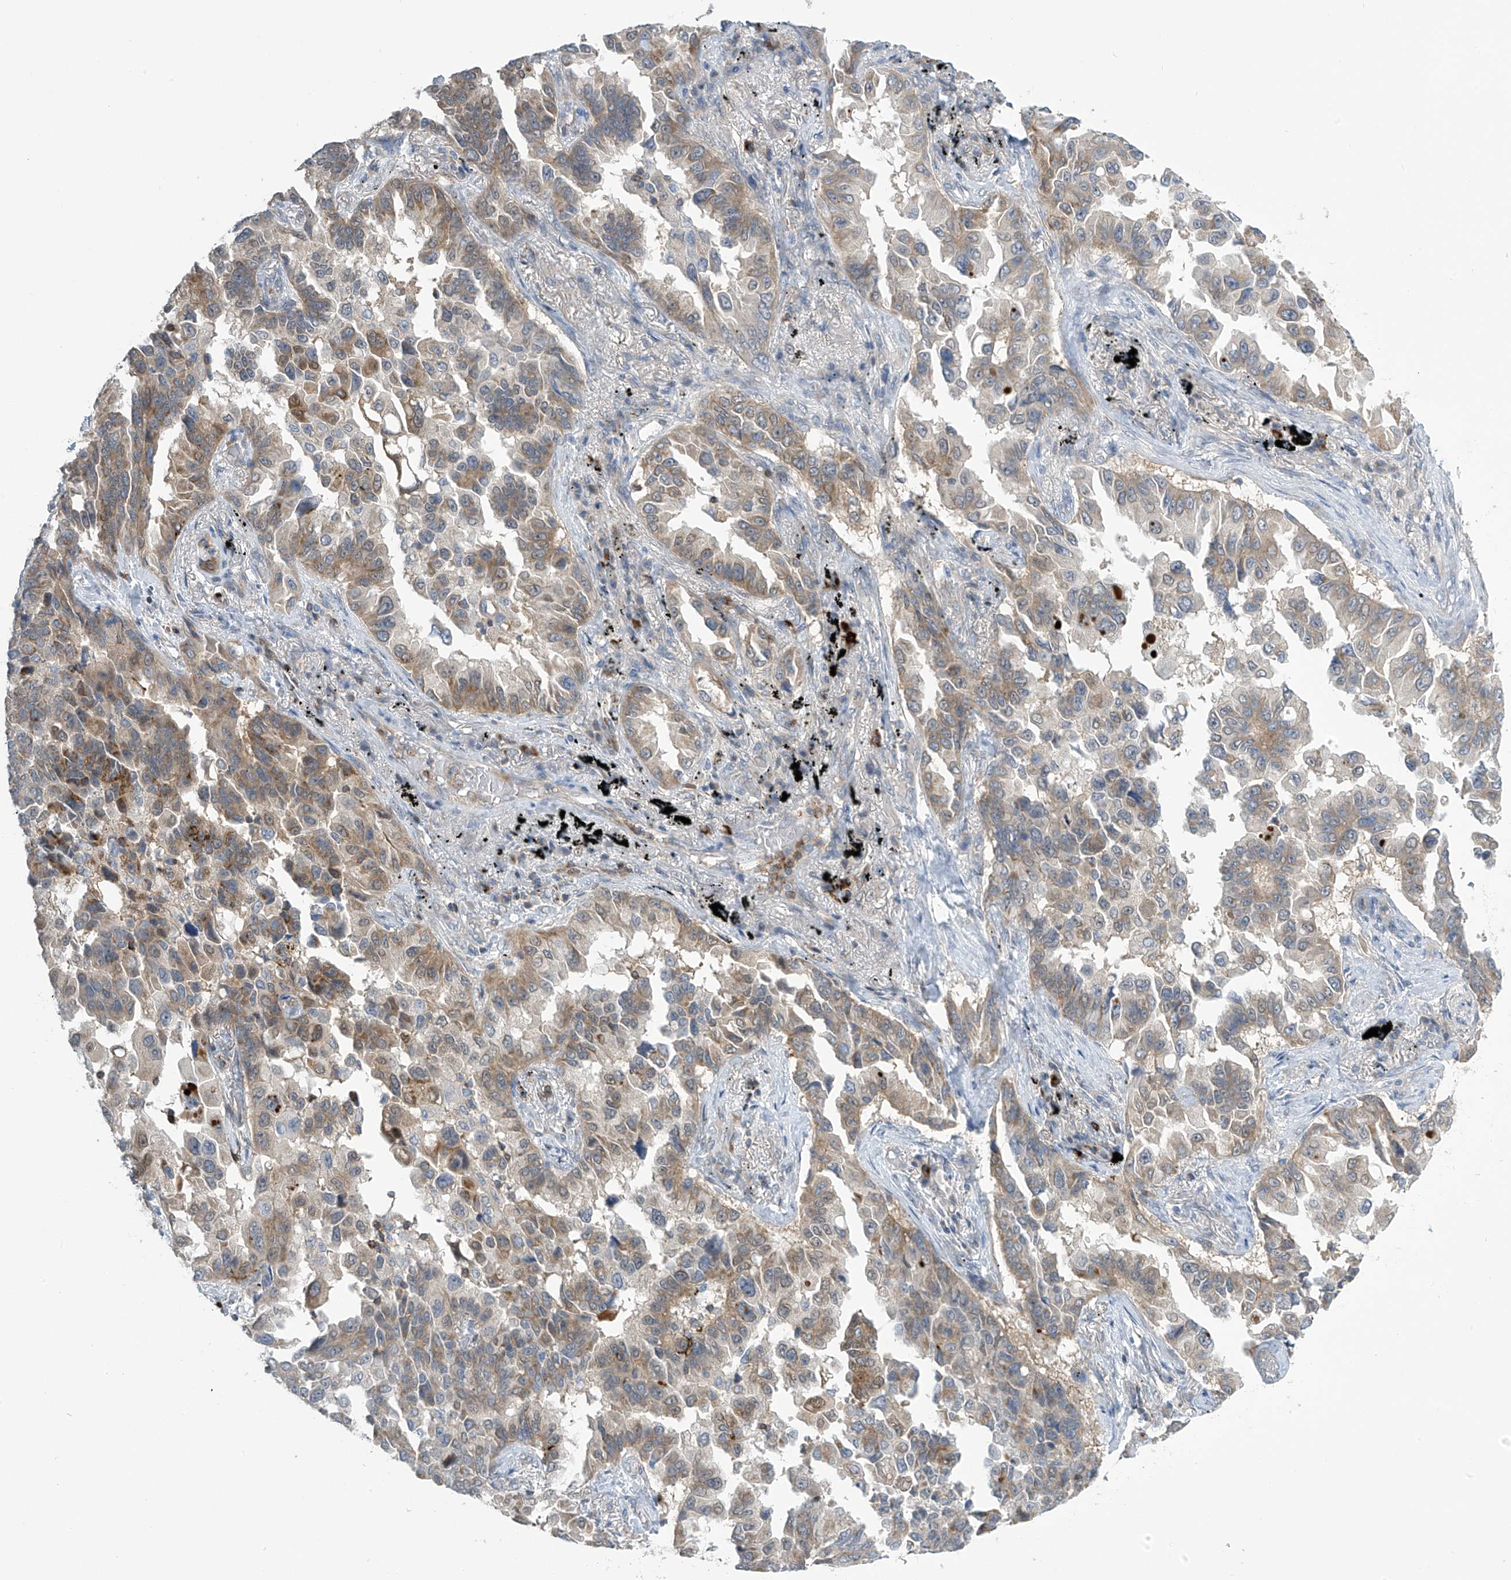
{"staining": {"intensity": "weak", "quantity": "25%-75%", "location": "cytoplasmic/membranous"}, "tissue": "lung cancer", "cell_type": "Tumor cells", "image_type": "cancer", "snomed": [{"axis": "morphology", "description": "Adenocarcinoma, NOS"}, {"axis": "topography", "description": "Lung"}], "caption": "Protein staining of lung cancer tissue demonstrates weak cytoplasmic/membranous expression in about 25%-75% of tumor cells. (IHC, brightfield microscopy, high magnification).", "gene": "IBA57", "patient": {"sex": "female", "age": 67}}